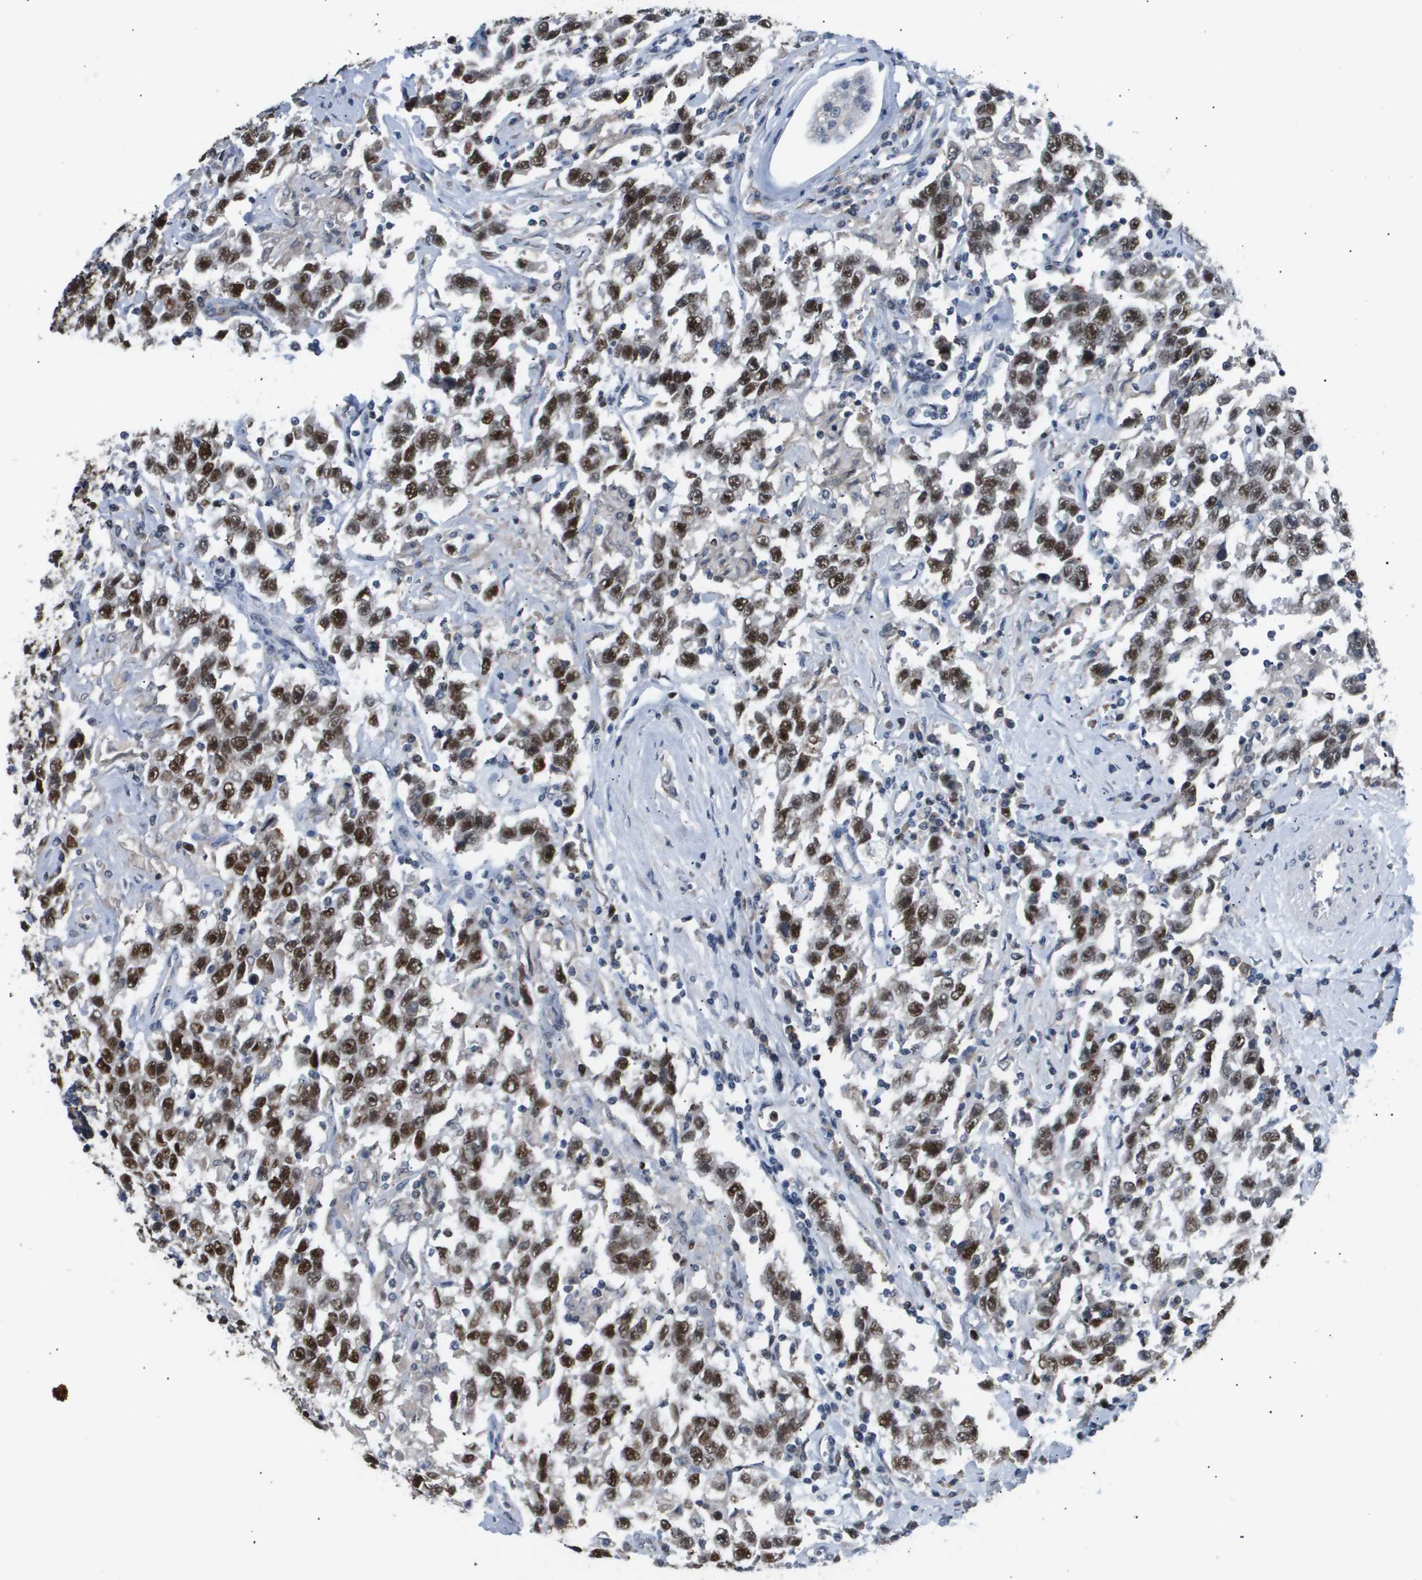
{"staining": {"intensity": "strong", "quantity": ">75%", "location": "nuclear"}, "tissue": "testis cancer", "cell_type": "Tumor cells", "image_type": "cancer", "snomed": [{"axis": "morphology", "description": "Seminoma, NOS"}, {"axis": "topography", "description": "Testis"}], "caption": "Testis seminoma stained for a protein (brown) displays strong nuclear positive staining in approximately >75% of tumor cells.", "gene": "ANAPC2", "patient": {"sex": "male", "age": 41}}